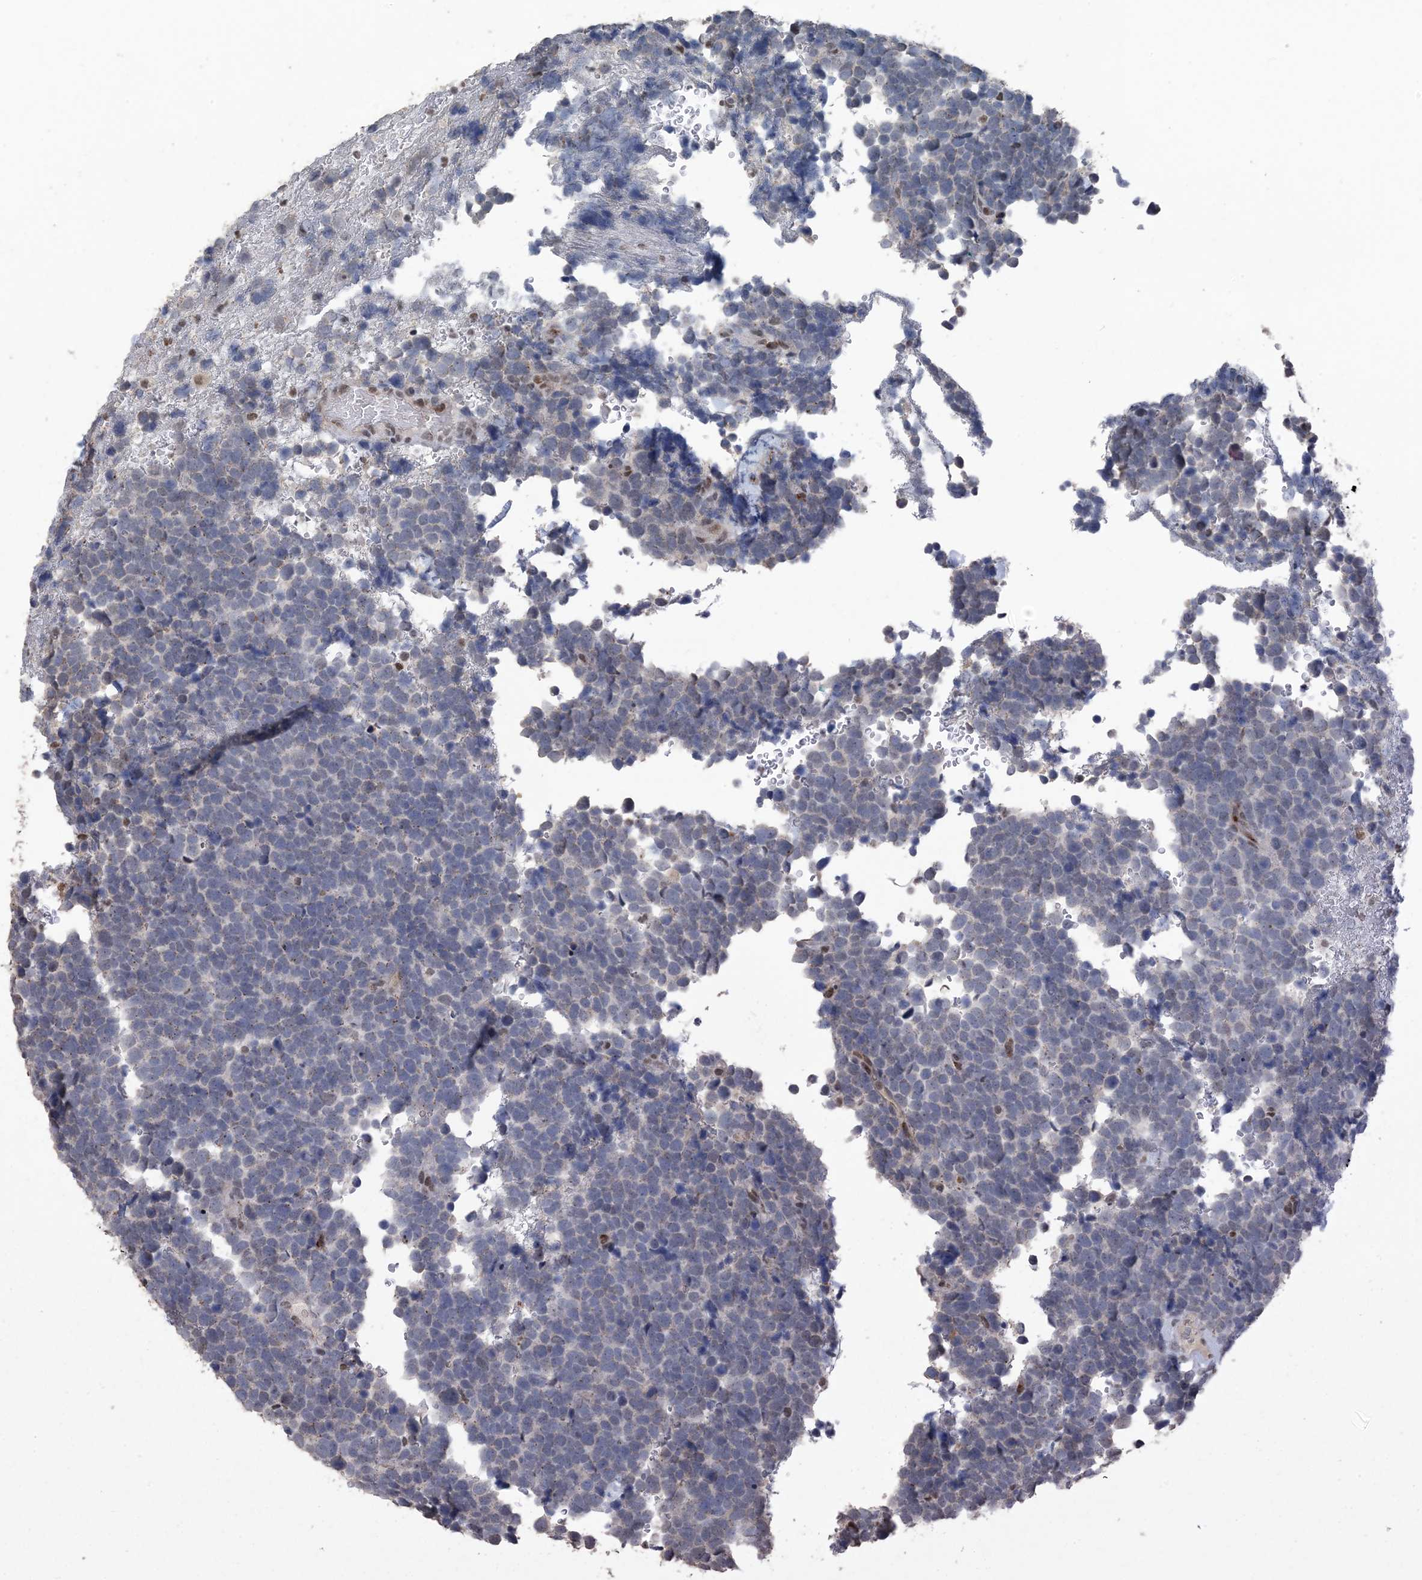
{"staining": {"intensity": "negative", "quantity": "none", "location": "none"}, "tissue": "urothelial cancer", "cell_type": "Tumor cells", "image_type": "cancer", "snomed": [{"axis": "morphology", "description": "Urothelial carcinoma, High grade"}, {"axis": "topography", "description": "Urinary bladder"}], "caption": "Immunohistochemical staining of human high-grade urothelial carcinoma demonstrates no significant positivity in tumor cells.", "gene": "MBD2", "patient": {"sex": "female", "age": 82}}